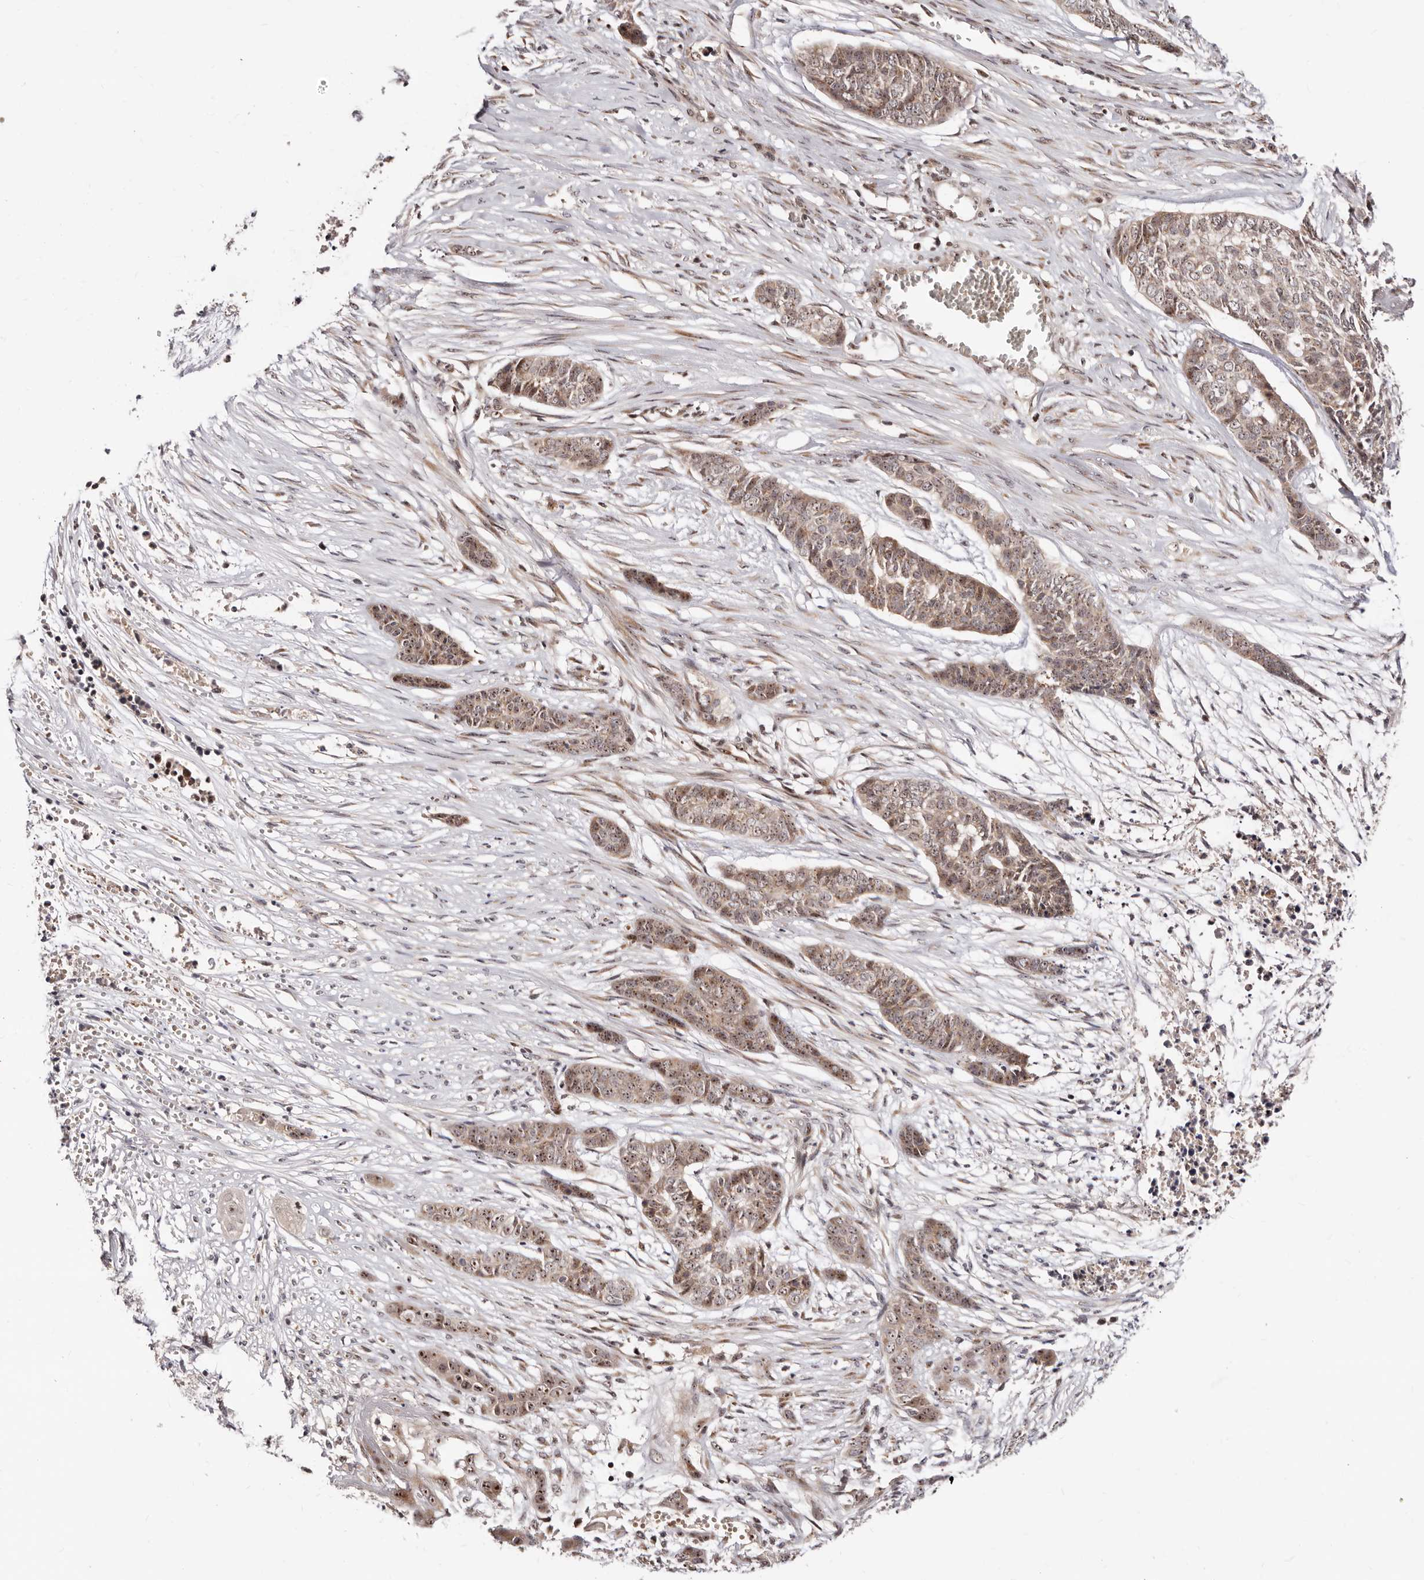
{"staining": {"intensity": "moderate", "quantity": ">75%", "location": "cytoplasmic/membranous,nuclear"}, "tissue": "skin cancer", "cell_type": "Tumor cells", "image_type": "cancer", "snomed": [{"axis": "morphology", "description": "Basal cell carcinoma"}, {"axis": "topography", "description": "Skin"}], "caption": "Immunohistochemical staining of basal cell carcinoma (skin) exhibits medium levels of moderate cytoplasmic/membranous and nuclear protein expression in approximately >75% of tumor cells. (DAB (3,3'-diaminobenzidine) IHC, brown staining for protein, blue staining for nuclei).", "gene": "APOL6", "patient": {"sex": "female", "age": 64}}